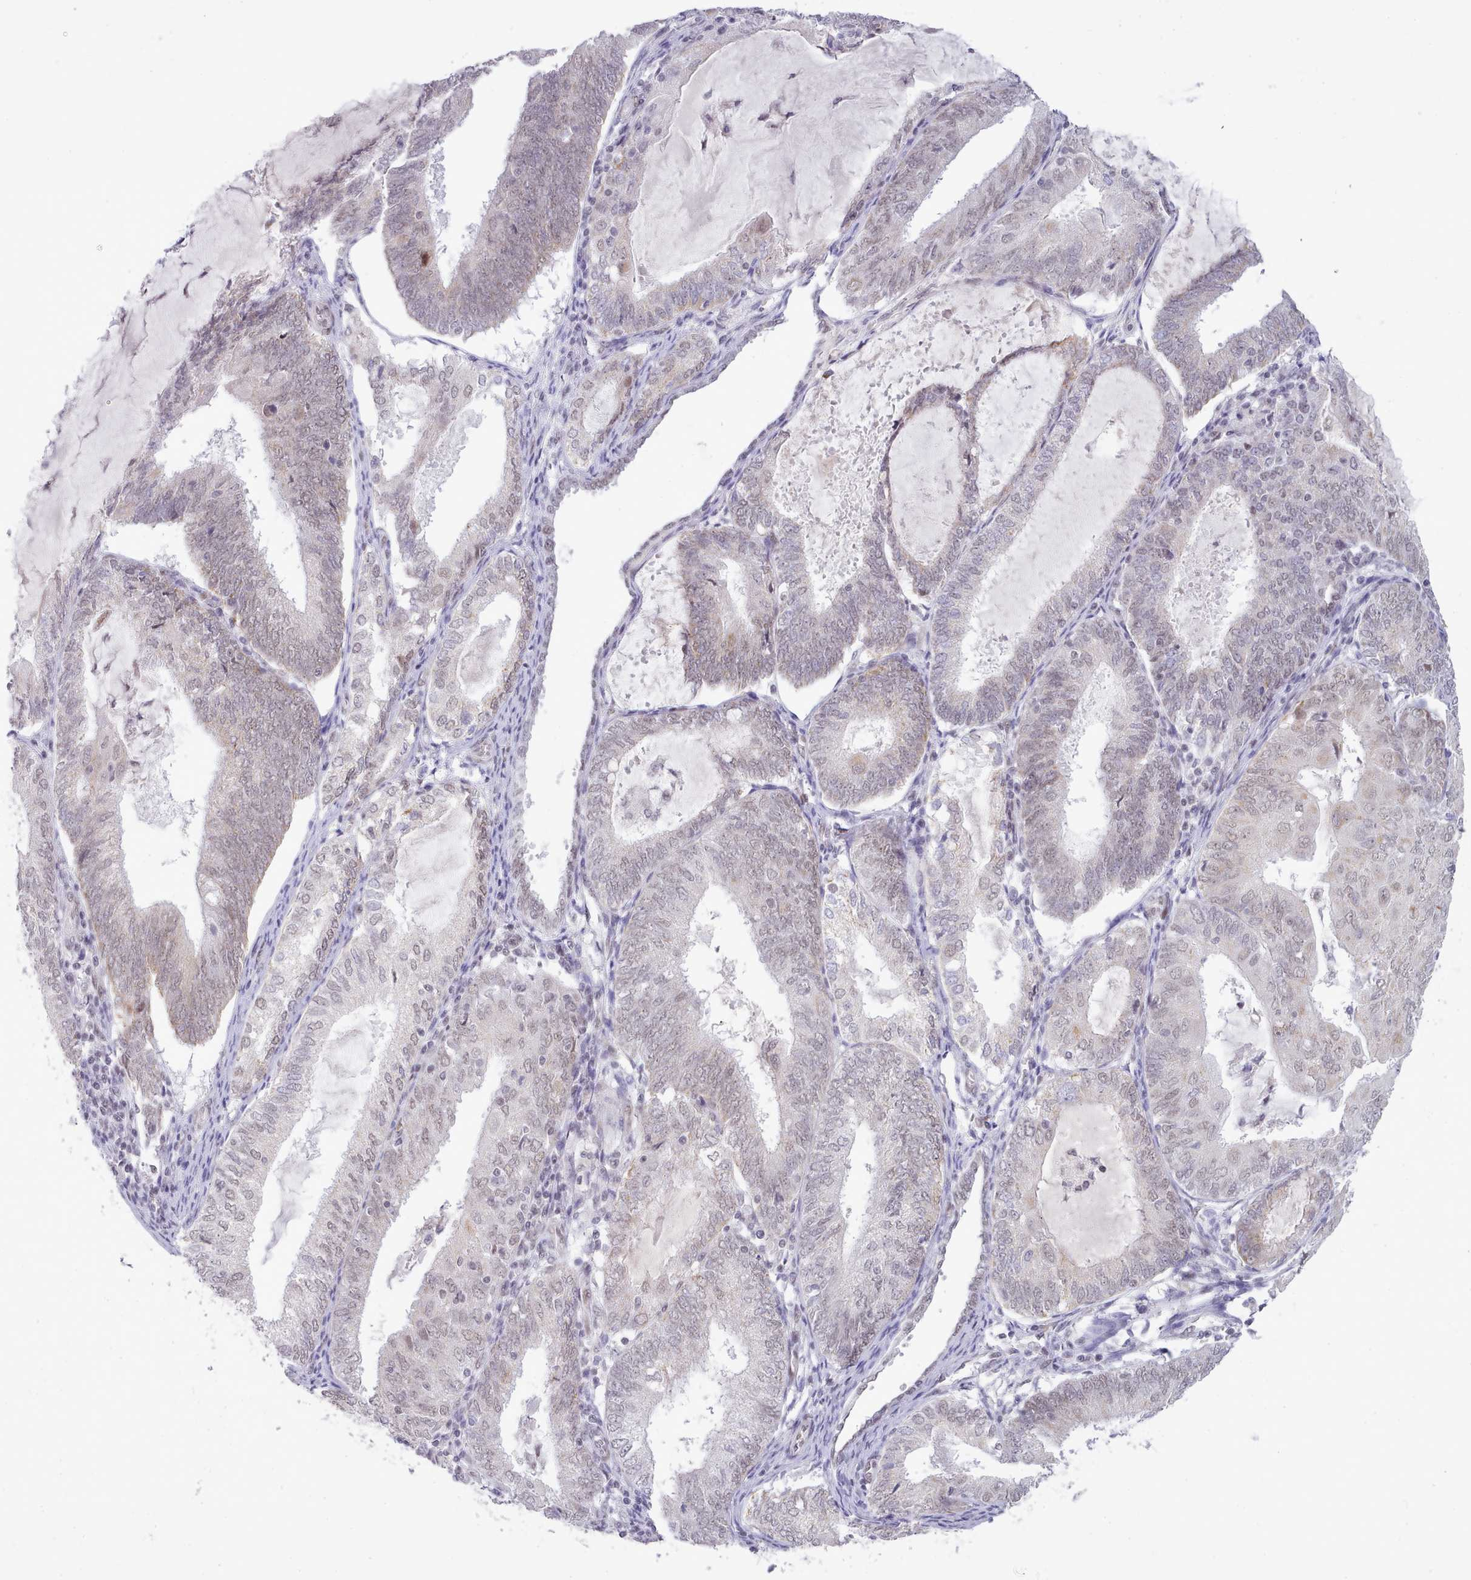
{"staining": {"intensity": "weak", "quantity": "25%-75%", "location": "nuclear"}, "tissue": "endometrial cancer", "cell_type": "Tumor cells", "image_type": "cancer", "snomed": [{"axis": "morphology", "description": "Adenocarcinoma, NOS"}, {"axis": "topography", "description": "Endometrium"}], "caption": "An image of human endometrial cancer stained for a protein exhibits weak nuclear brown staining in tumor cells. Immunohistochemistry stains the protein of interest in brown and the nuclei are stained blue.", "gene": "RFX1", "patient": {"sex": "female", "age": 81}}